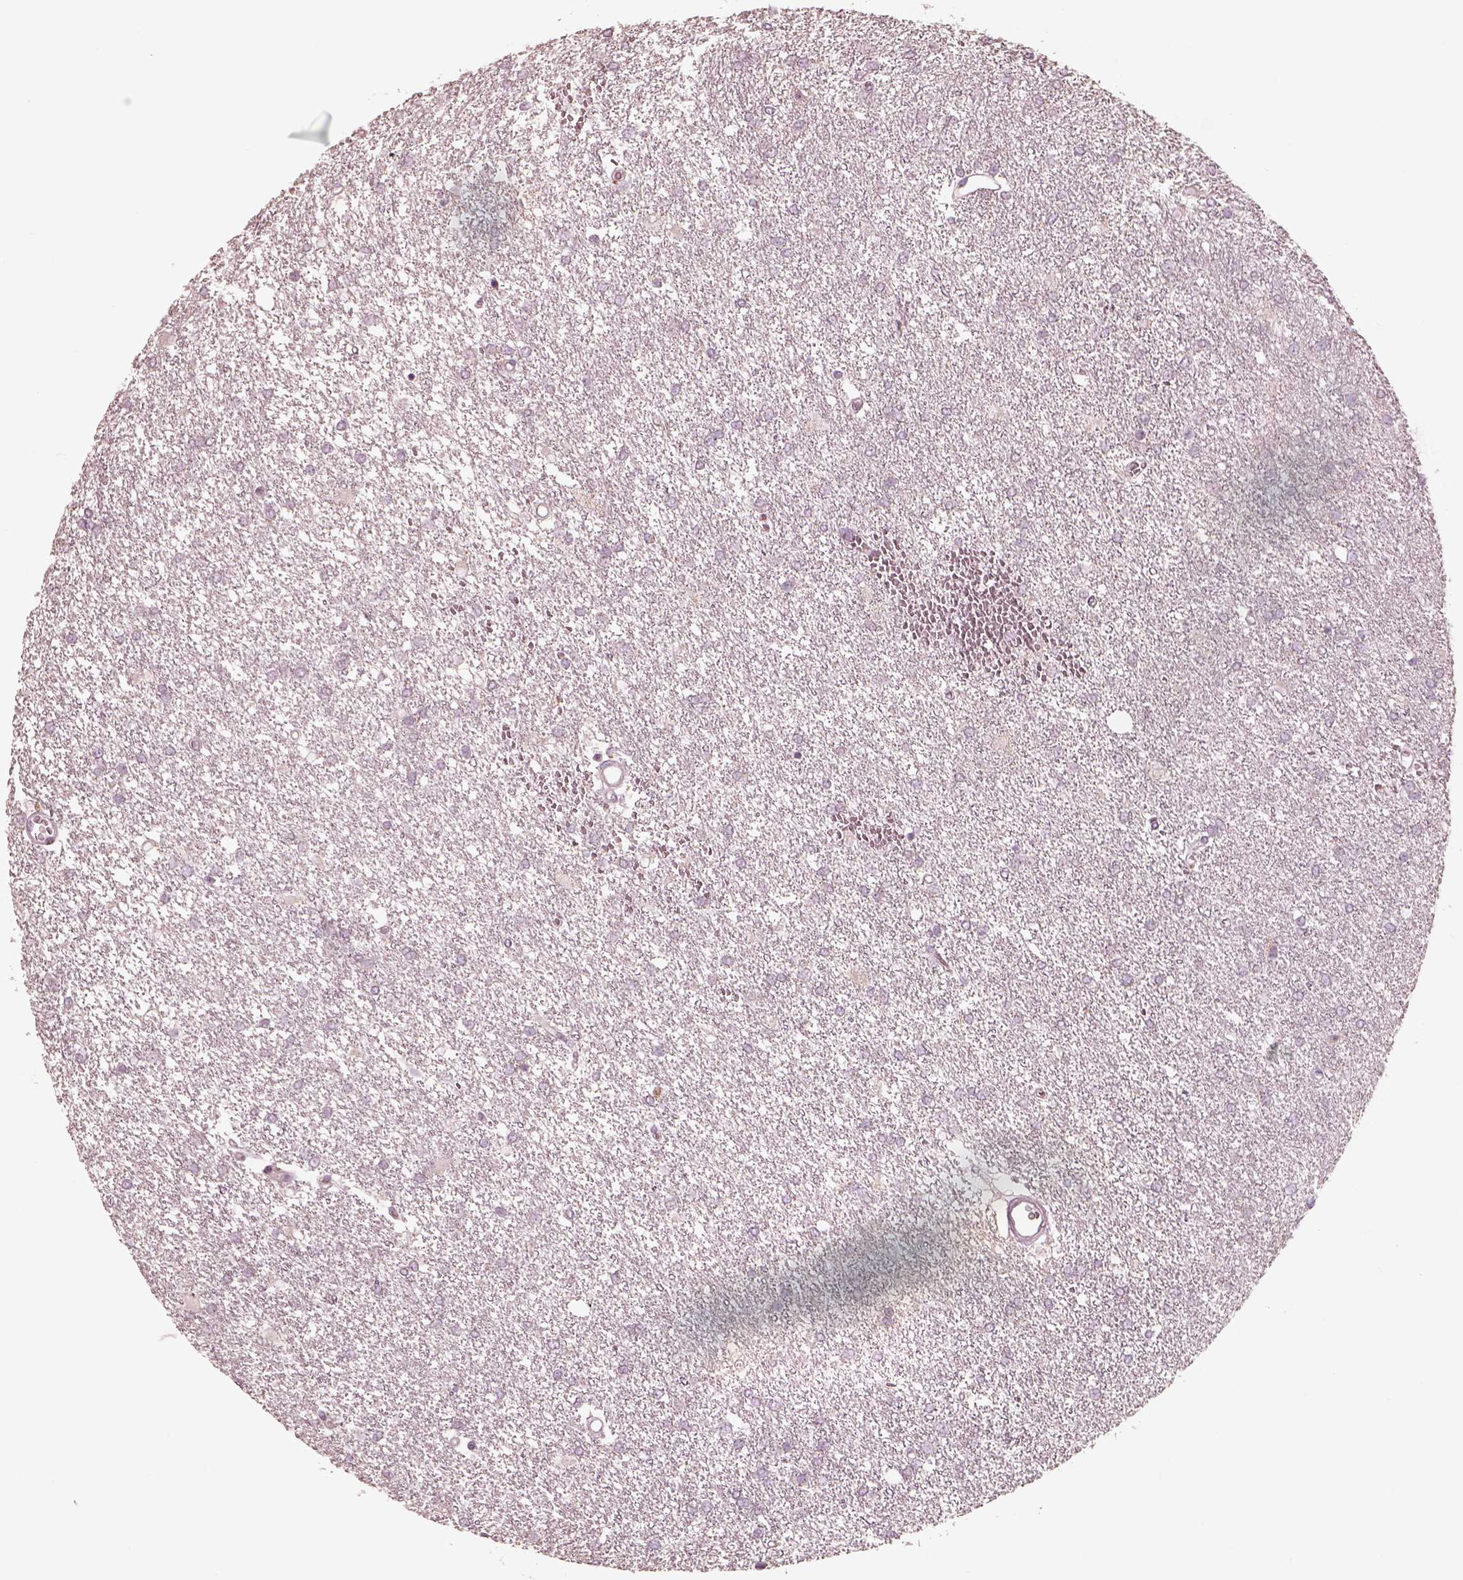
{"staining": {"intensity": "negative", "quantity": "none", "location": "none"}, "tissue": "glioma", "cell_type": "Tumor cells", "image_type": "cancer", "snomed": [{"axis": "morphology", "description": "Glioma, malignant, High grade"}, {"axis": "topography", "description": "Brain"}], "caption": "This is an IHC photomicrograph of malignant glioma (high-grade). There is no staining in tumor cells.", "gene": "ABCA7", "patient": {"sex": "female", "age": 61}}